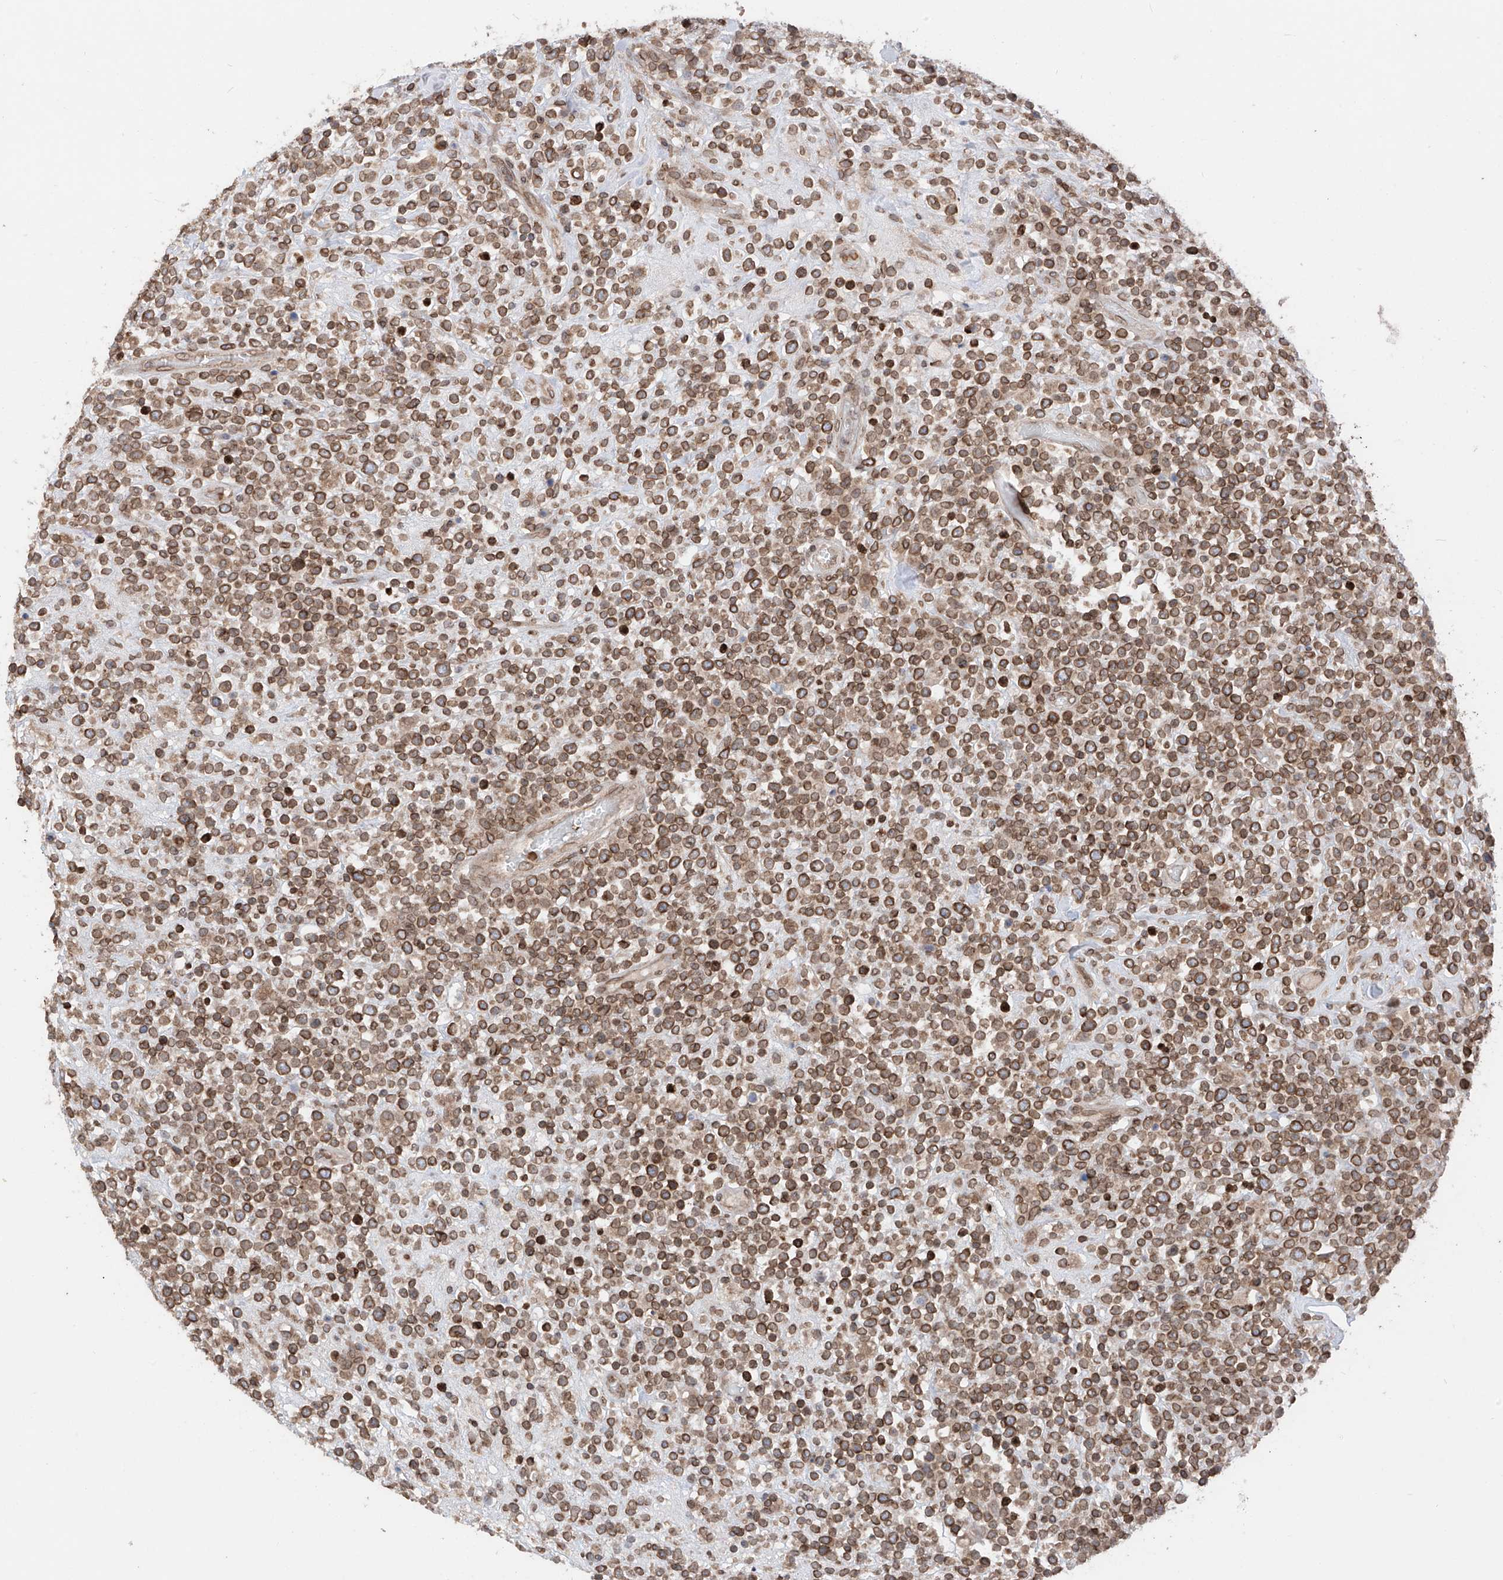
{"staining": {"intensity": "moderate", "quantity": ">75%", "location": "cytoplasmic/membranous,nuclear"}, "tissue": "lymphoma", "cell_type": "Tumor cells", "image_type": "cancer", "snomed": [{"axis": "morphology", "description": "Malignant lymphoma, non-Hodgkin's type, High grade"}, {"axis": "topography", "description": "Colon"}], "caption": "Moderate cytoplasmic/membranous and nuclear protein expression is present in about >75% of tumor cells in malignant lymphoma, non-Hodgkin's type (high-grade).", "gene": "AHCTF1", "patient": {"sex": "female", "age": 53}}